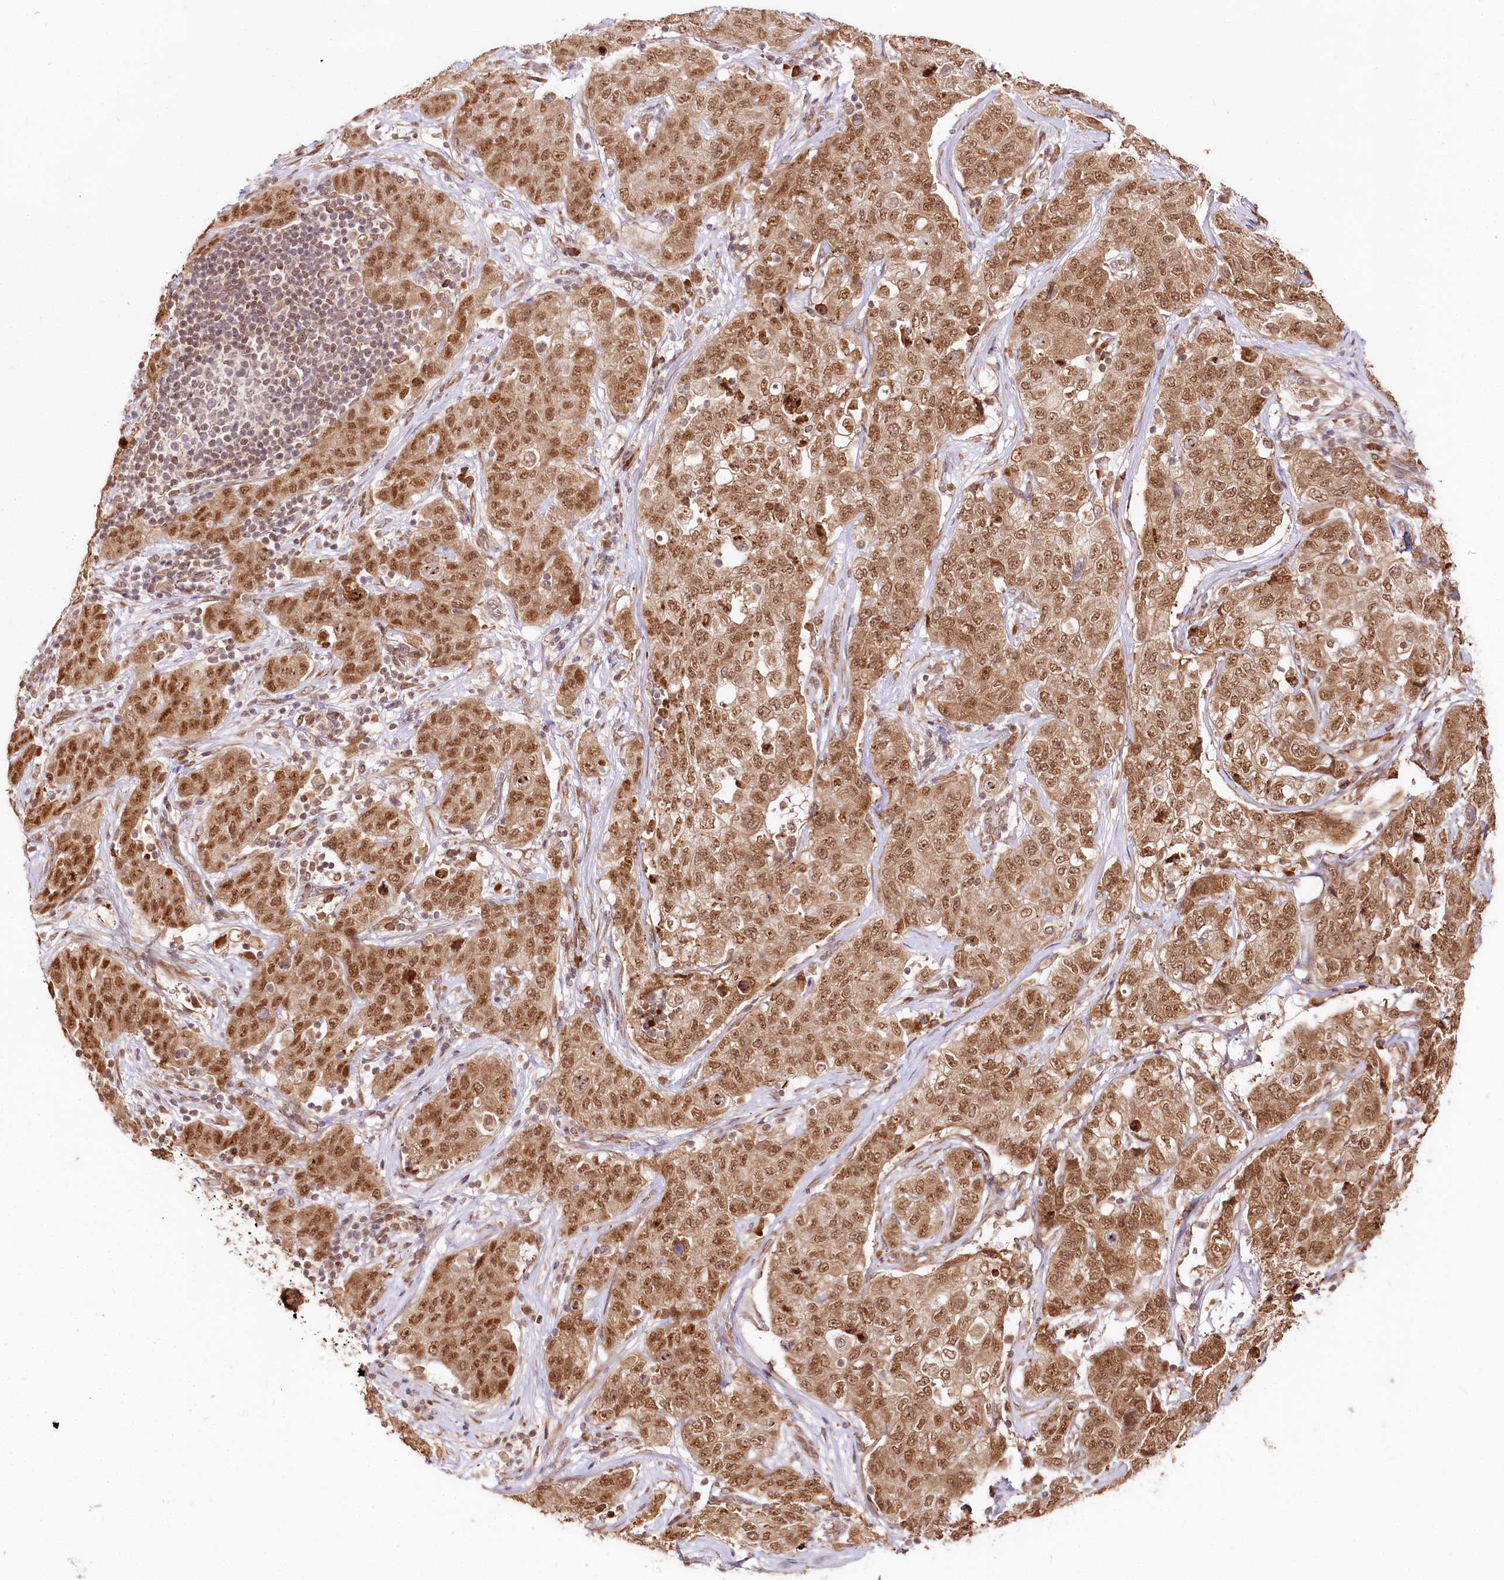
{"staining": {"intensity": "moderate", "quantity": ">75%", "location": "nuclear"}, "tissue": "stomach cancer", "cell_type": "Tumor cells", "image_type": "cancer", "snomed": [{"axis": "morphology", "description": "Normal tissue, NOS"}, {"axis": "morphology", "description": "Adenocarcinoma, NOS"}, {"axis": "topography", "description": "Lymph node"}, {"axis": "topography", "description": "Stomach"}], "caption": "Tumor cells demonstrate moderate nuclear staining in about >75% of cells in stomach cancer. The protein is shown in brown color, while the nuclei are stained blue.", "gene": "ENSG00000144785", "patient": {"sex": "male", "age": 48}}